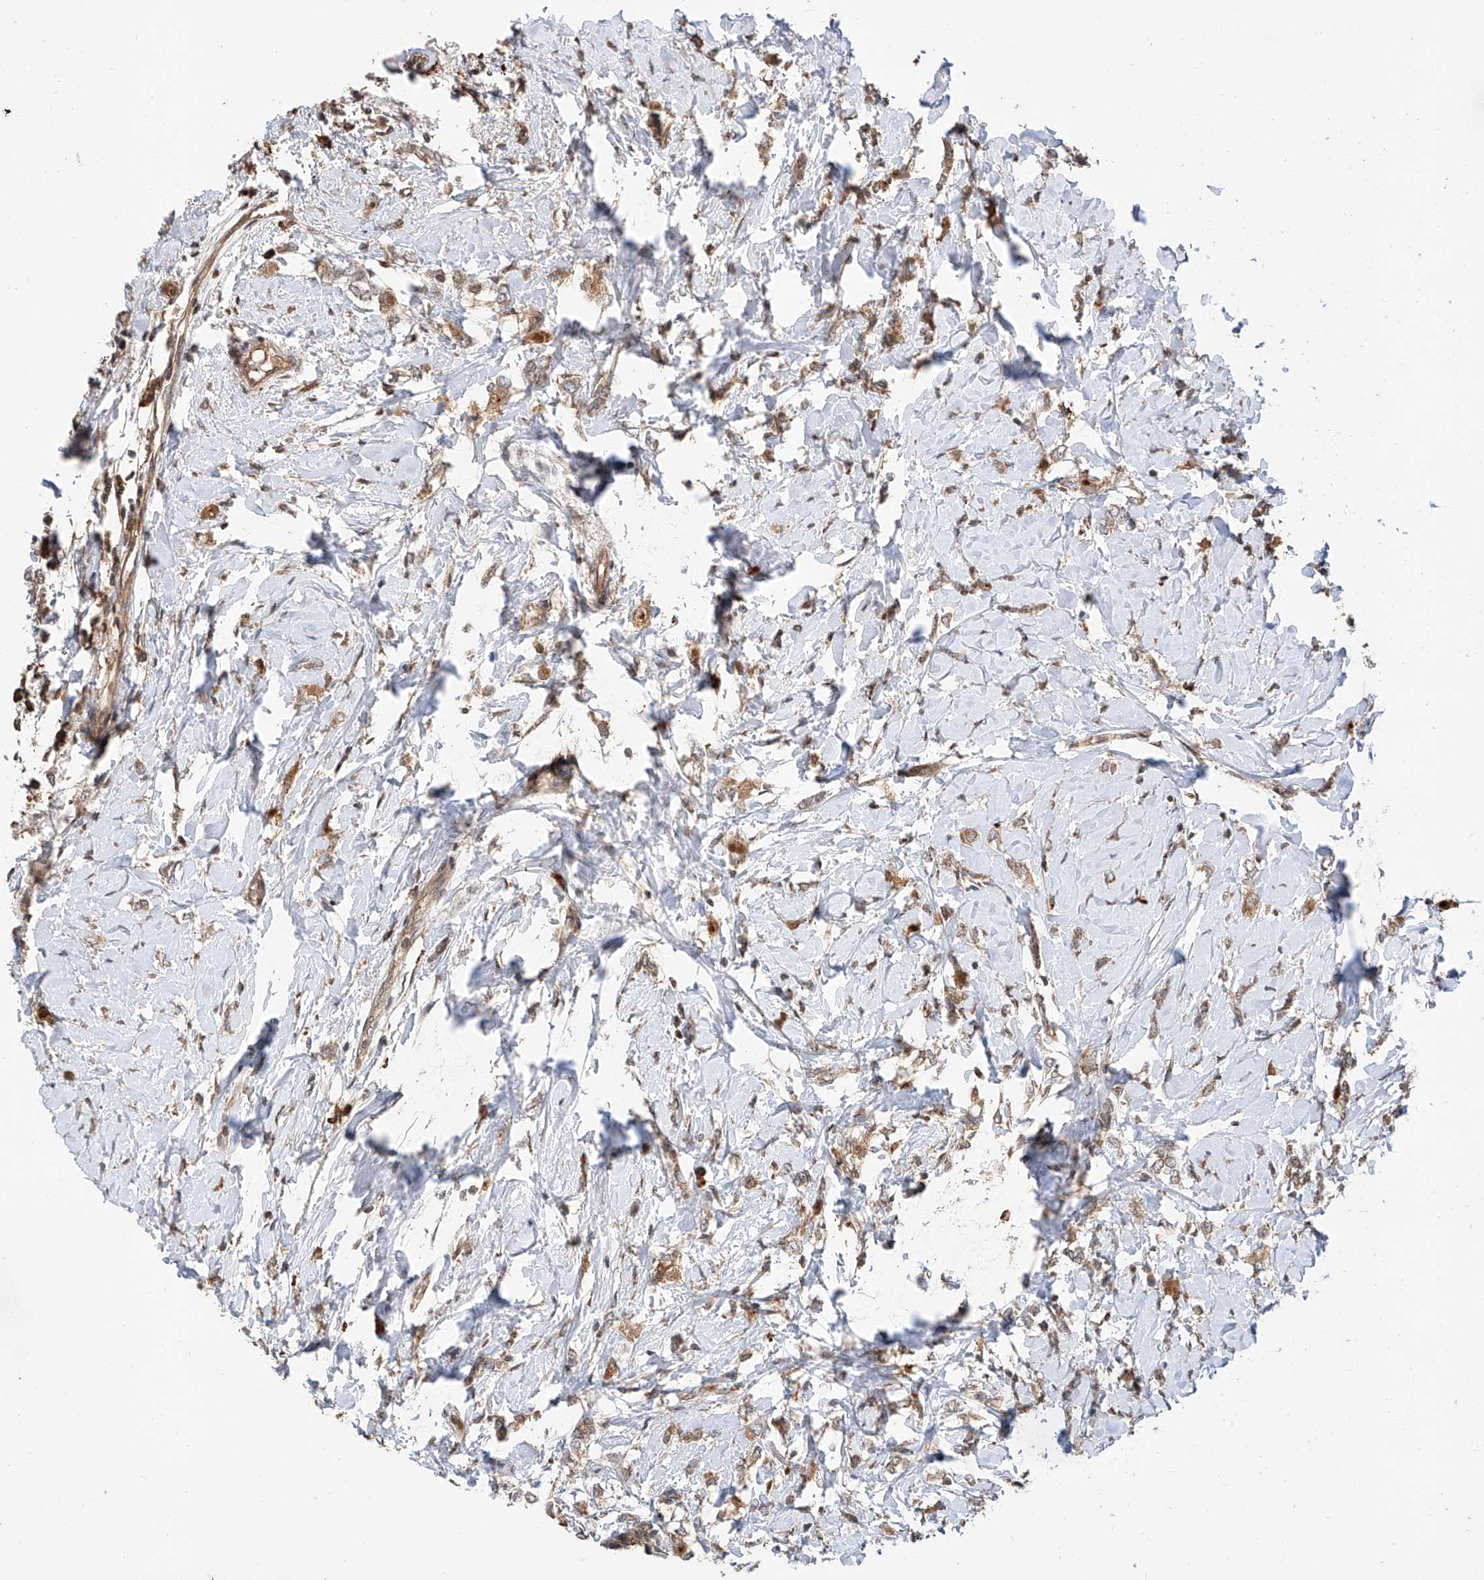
{"staining": {"intensity": "moderate", "quantity": ">75%", "location": "cytoplasmic/membranous"}, "tissue": "breast cancer", "cell_type": "Tumor cells", "image_type": "cancer", "snomed": [{"axis": "morphology", "description": "Normal tissue, NOS"}, {"axis": "morphology", "description": "Lobular carcinoma"}, {"axis": "topography", "description": "Breast"}], "caption": "Immunohistochemistry histopathology image of human breast cancer (lobular carcinoma) stained for a protein (brown), which shows medium levels of moderate cytoplasmic/membranous positivity in approximately >75% of tumor cells.", "gene": "RILPL2", "patient": {"sex": "female", "age": 47}}